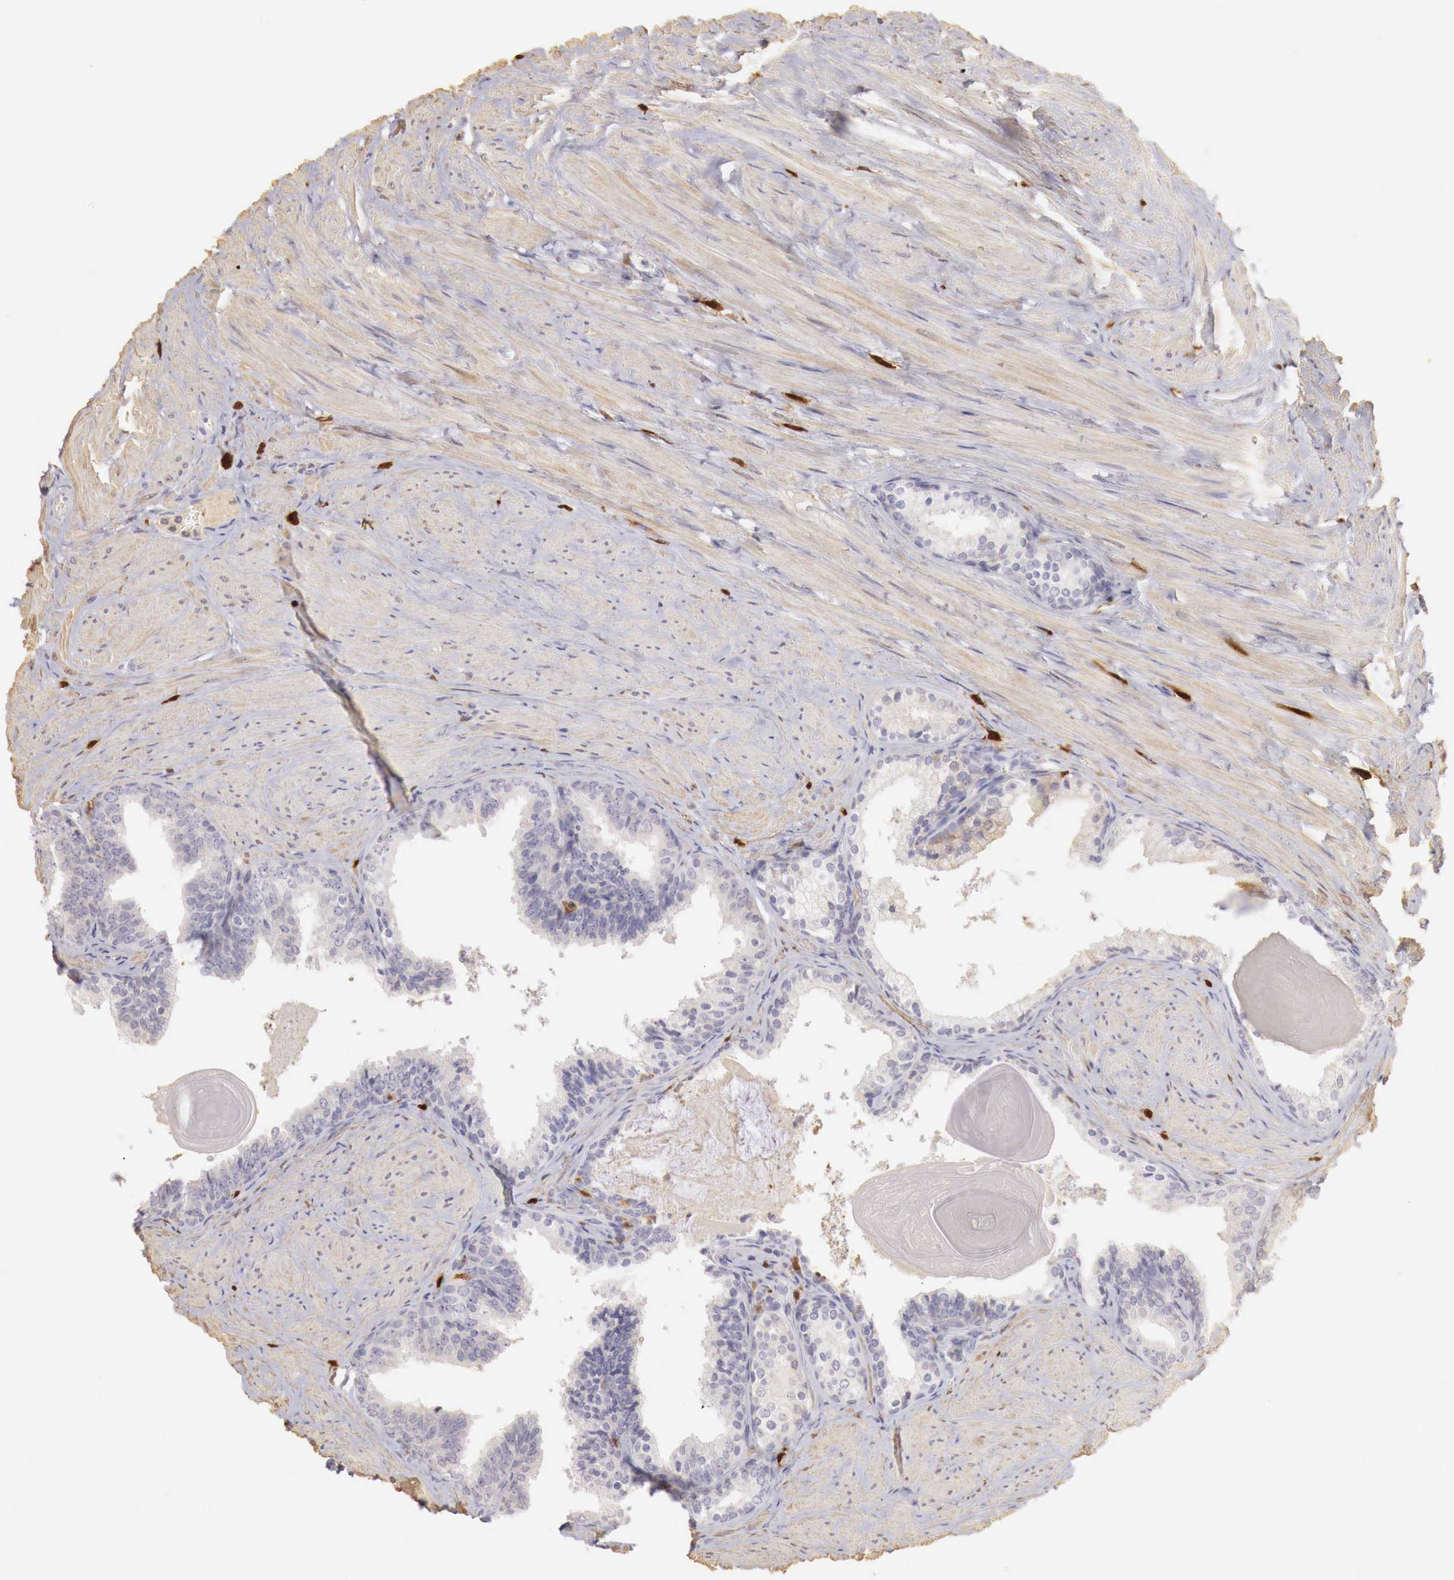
{"staining": {"intensity": "negative", "quantity": "none", "location": "none"}, "tissue": "prostate", "cell_type": "Glandular cells", "image_type": "normal", "snomed": [{"axis": "morphology", "description": "Normal tissue, NOS"}, {"axis": "topography", "description": "Prostate"}], "caption": "Histopathology image shows no significant protein expression in glandular cells of normal prostate.", "gene": "RENBP", "patient": {"sex": "male", "age": 65}}